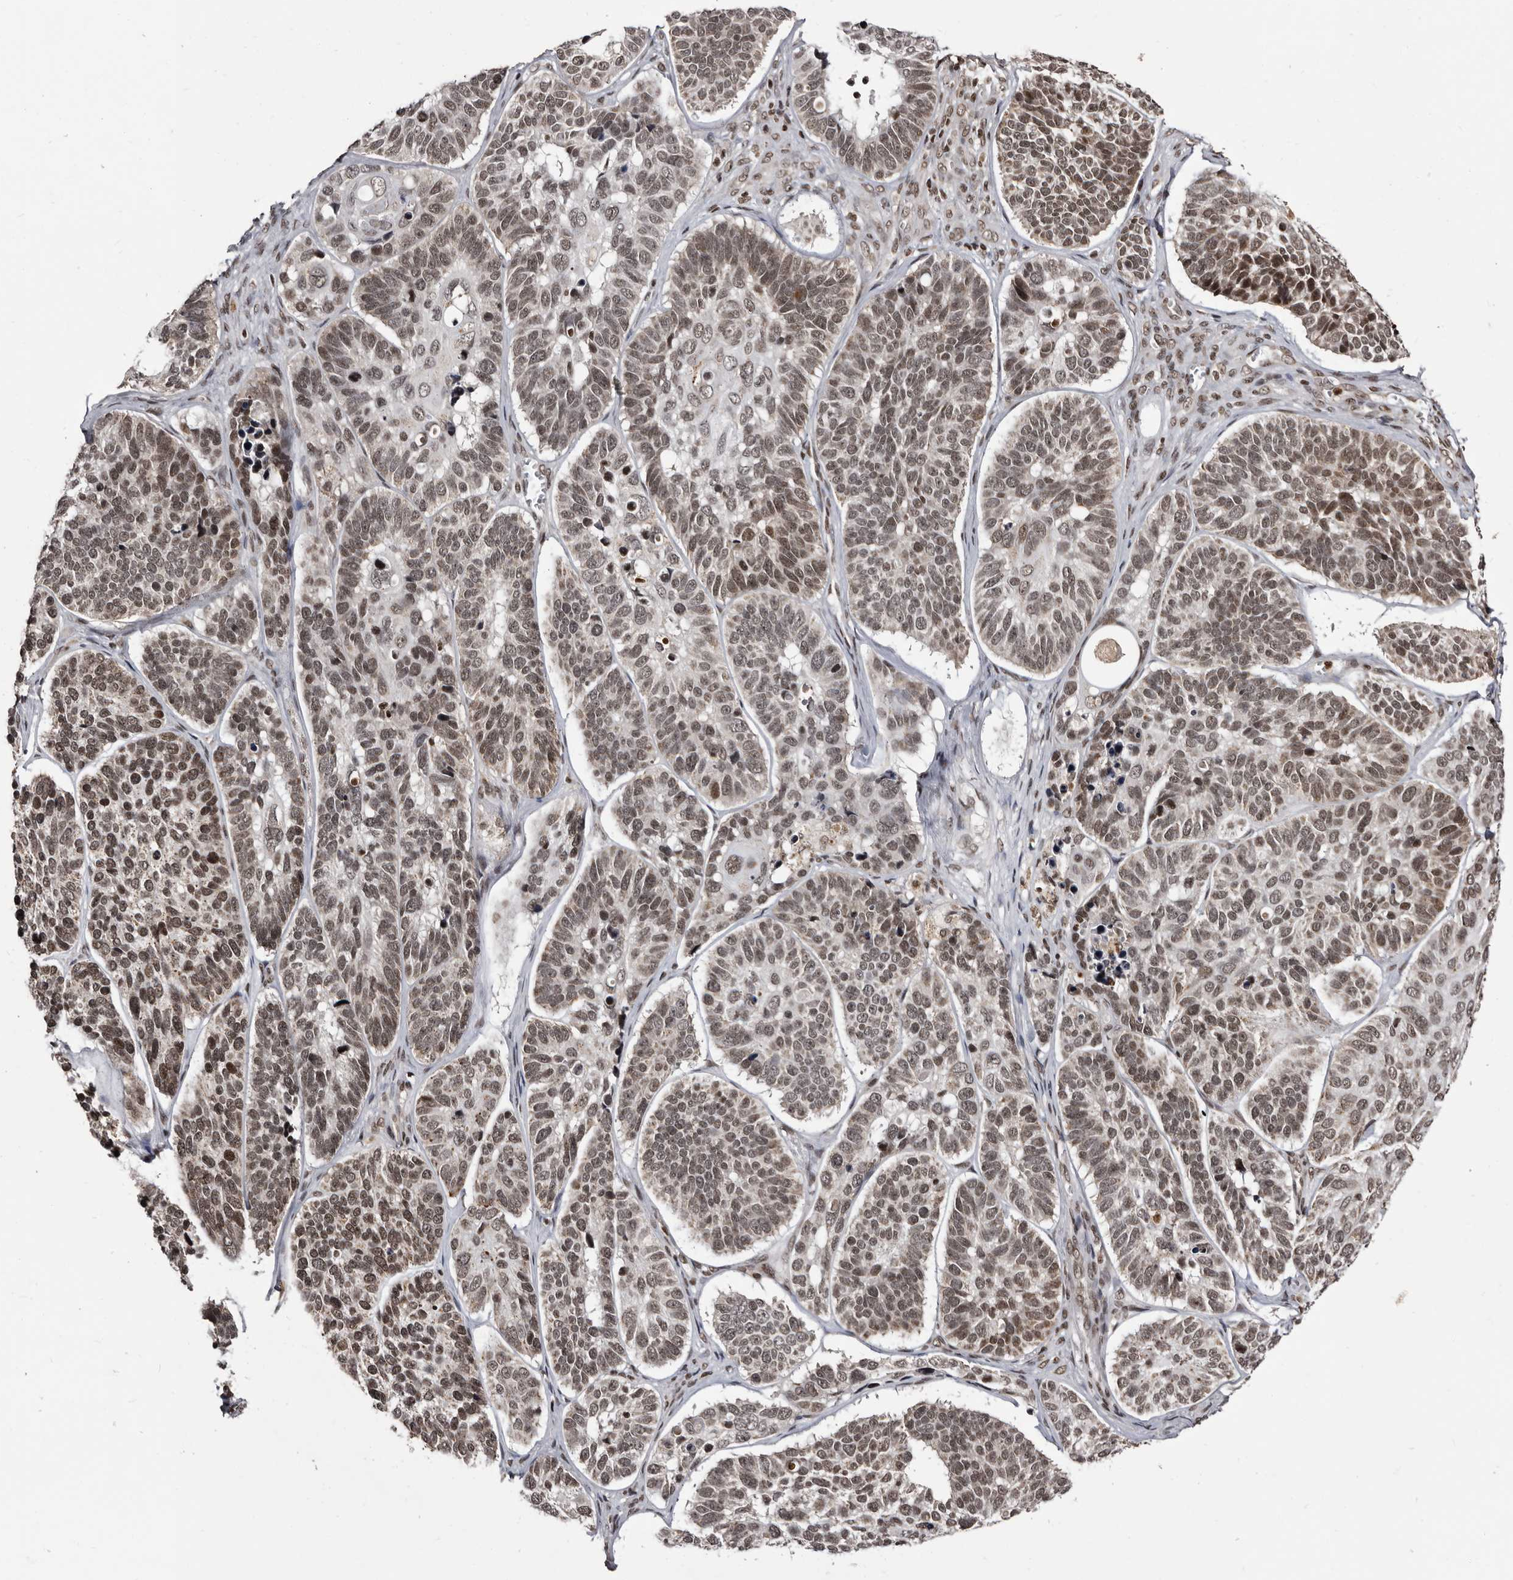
{"staining": {"intensity": "moderate", "quantity": ">75%", "location": "nuclear"}, "tissue": "skin cancer", "cell_type": "Tumor cells", "image_type": "cancer", "snomed": [{"axis": "morphology", "description": "Basal cell carcinoma"}, {"axis": "topography", "description": "Skin"}], "caption": "Skin cancer (basal cell carcinoma) stained with immunohistochemistry (IHC) exhibits moderate nuclear expression in about >75% of tumor cells.", "gene": "THUMPD1", "patient": {"sex": "male", "age": 62}}